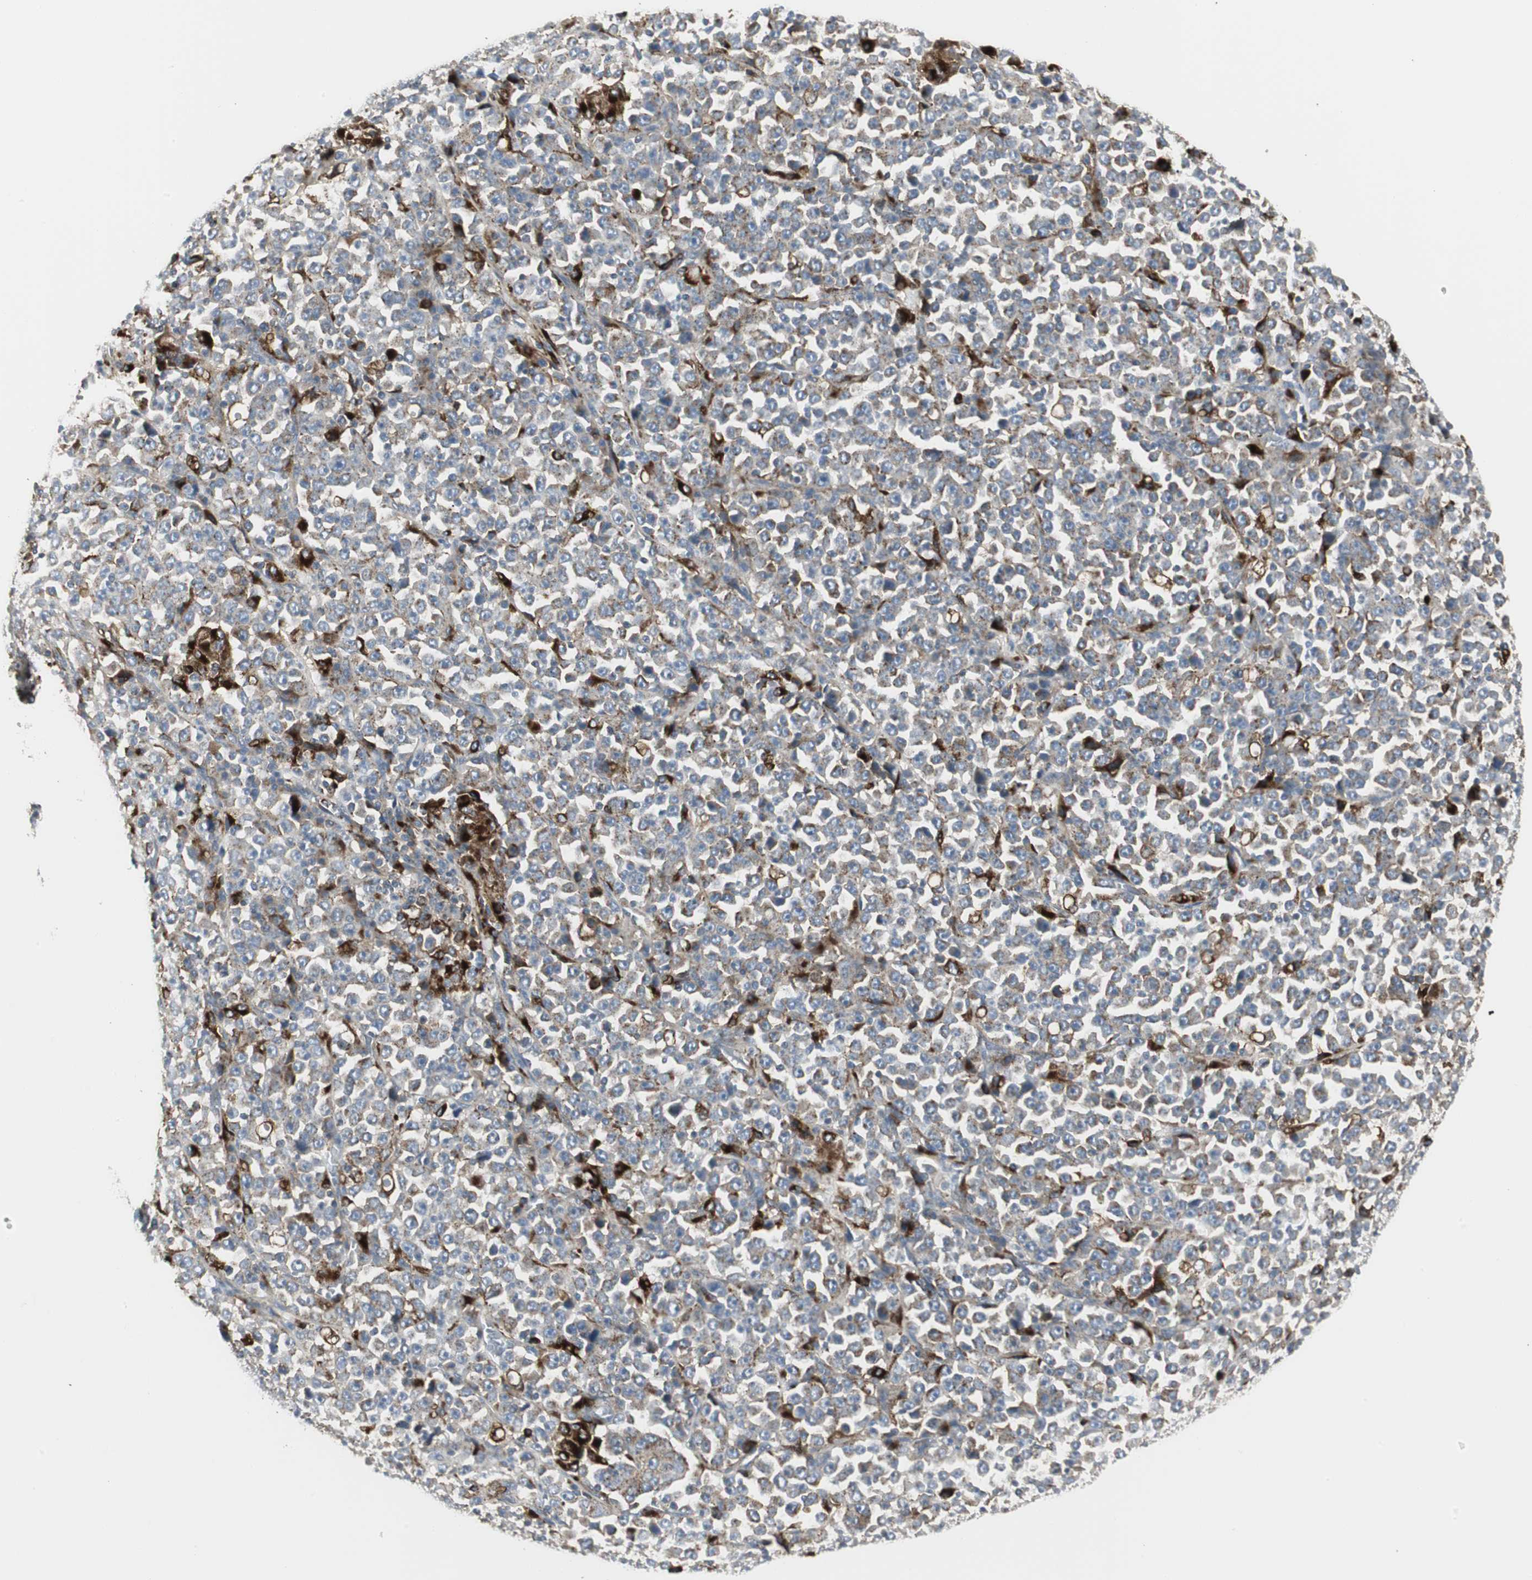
{"staining": {"intensity": "negative", "quantity": "none", "location": "none"}, "tissue": "stomach cancer", "cell_type": "Tumor cells", "image_type": "cancer", "snomed": [{"axis": "morphology", "description": "Normal tissue, NOS"}, {"axis": "morphology", "description": "Adenocarcinoma, NOS"}, {"axis": "topography", "description": "Stomach, upper"}, {"axis": "topography", "description": "Stomach"}], "caption": "This is an IHC histopathology image of stomach cancer (adenocarcinoma). There is no expression in tumor cells.", "gene": "ATP6V1B2", "patient": {"sex": "male", "age": 59}}